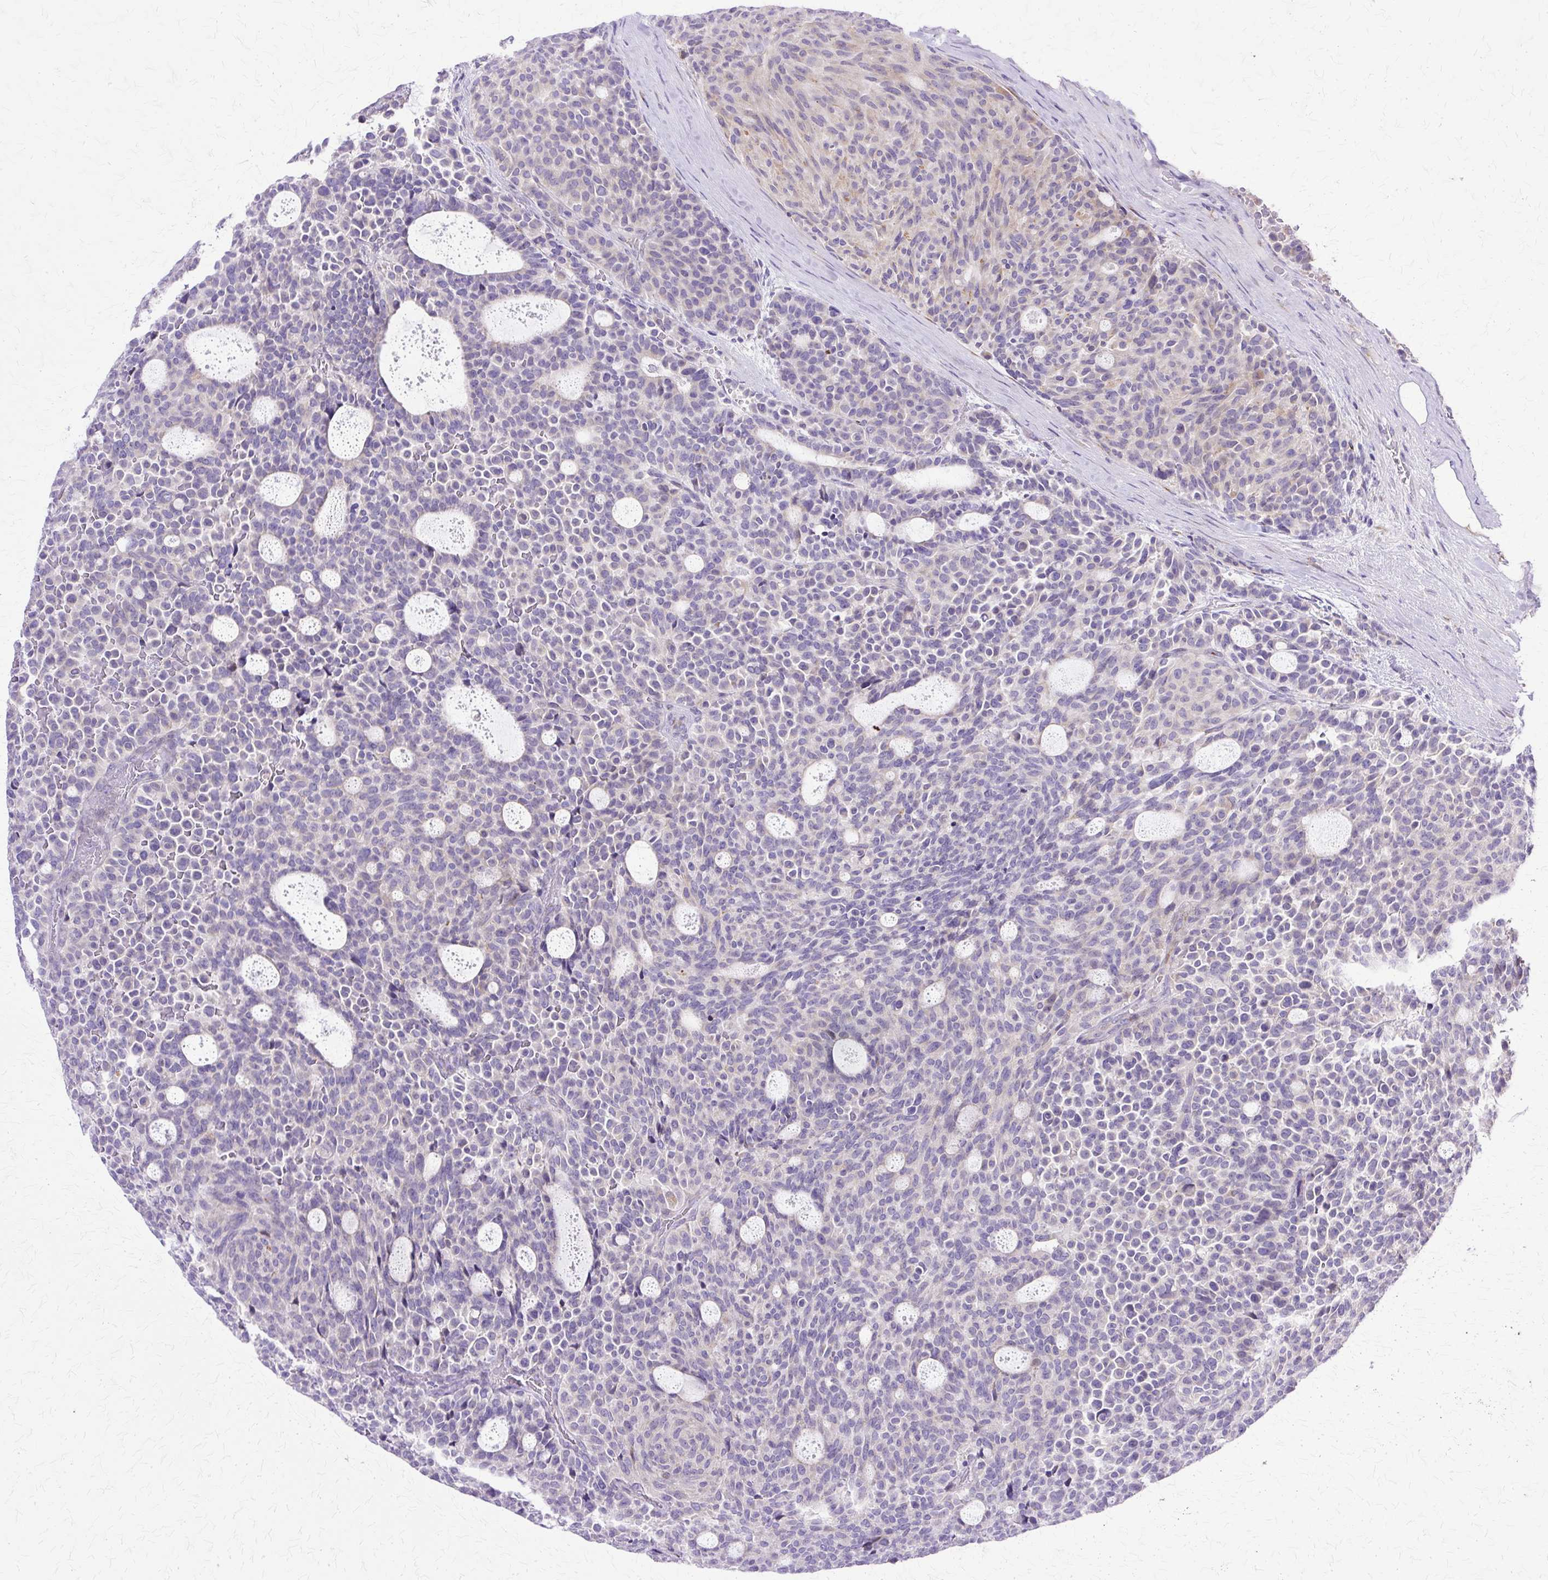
{"staining": {"intensity": "negative", "quantity": "none", "location": "none"}, "tissue": "carcinoid", "cell_type": "Tumor cells", "image_type": "cancer", "snomed": [{"axis": "morphology", "description": "Carcinoid, malignant, NOS"}, {"axis": "topography", "description": "Pancreas"}], "caption": "Tumor cells are negative for brown protein staining in malignant carcinoid.", "gene": "TBC1D3G", "patient": {"sex": "female", "age": 54}}